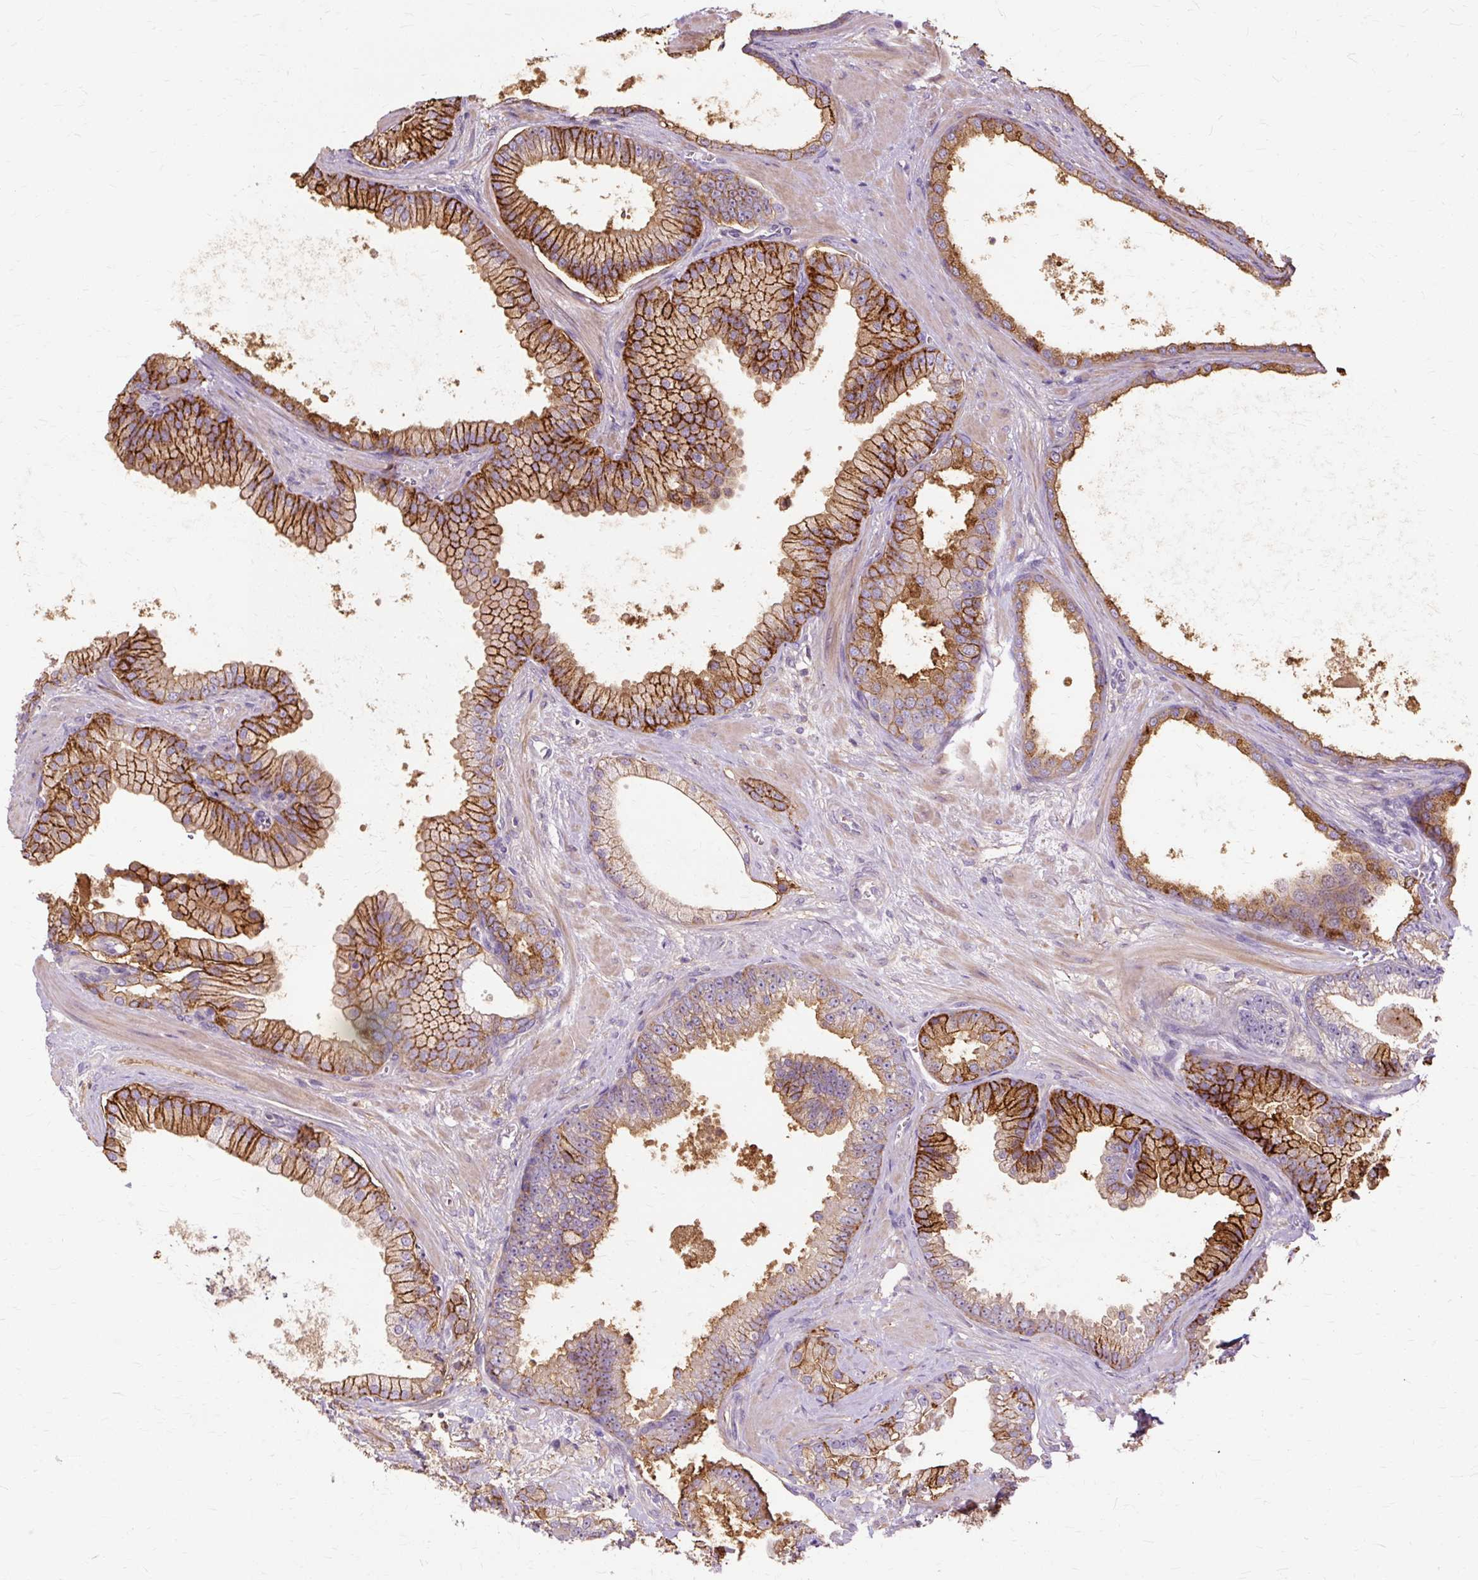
{"staining": {"intensity": "strong", "quantity": "25%-75%", "location": "cytoplasmic/membranous"}, "tissue": "prostate cancer", "cell_type": "Tumor cells", "image_type": "cancer", "snomed": [{"axis": "morphology", "description": "Adenocarcinoma, High grade"}, {"axis": "topography", "description": "Prostate"}], "caption": "Immunohistochemical staining of prostate high-grade adenocarcinoma shows high levels of strong cytoplasmic/membranous protein expression in about 25%-75% of tumor cells. (Brightfield microscopy of DAB IHC at high magnification).", "gene": "TSPAN8", "patient": {"sex": "male", "age": 68}}